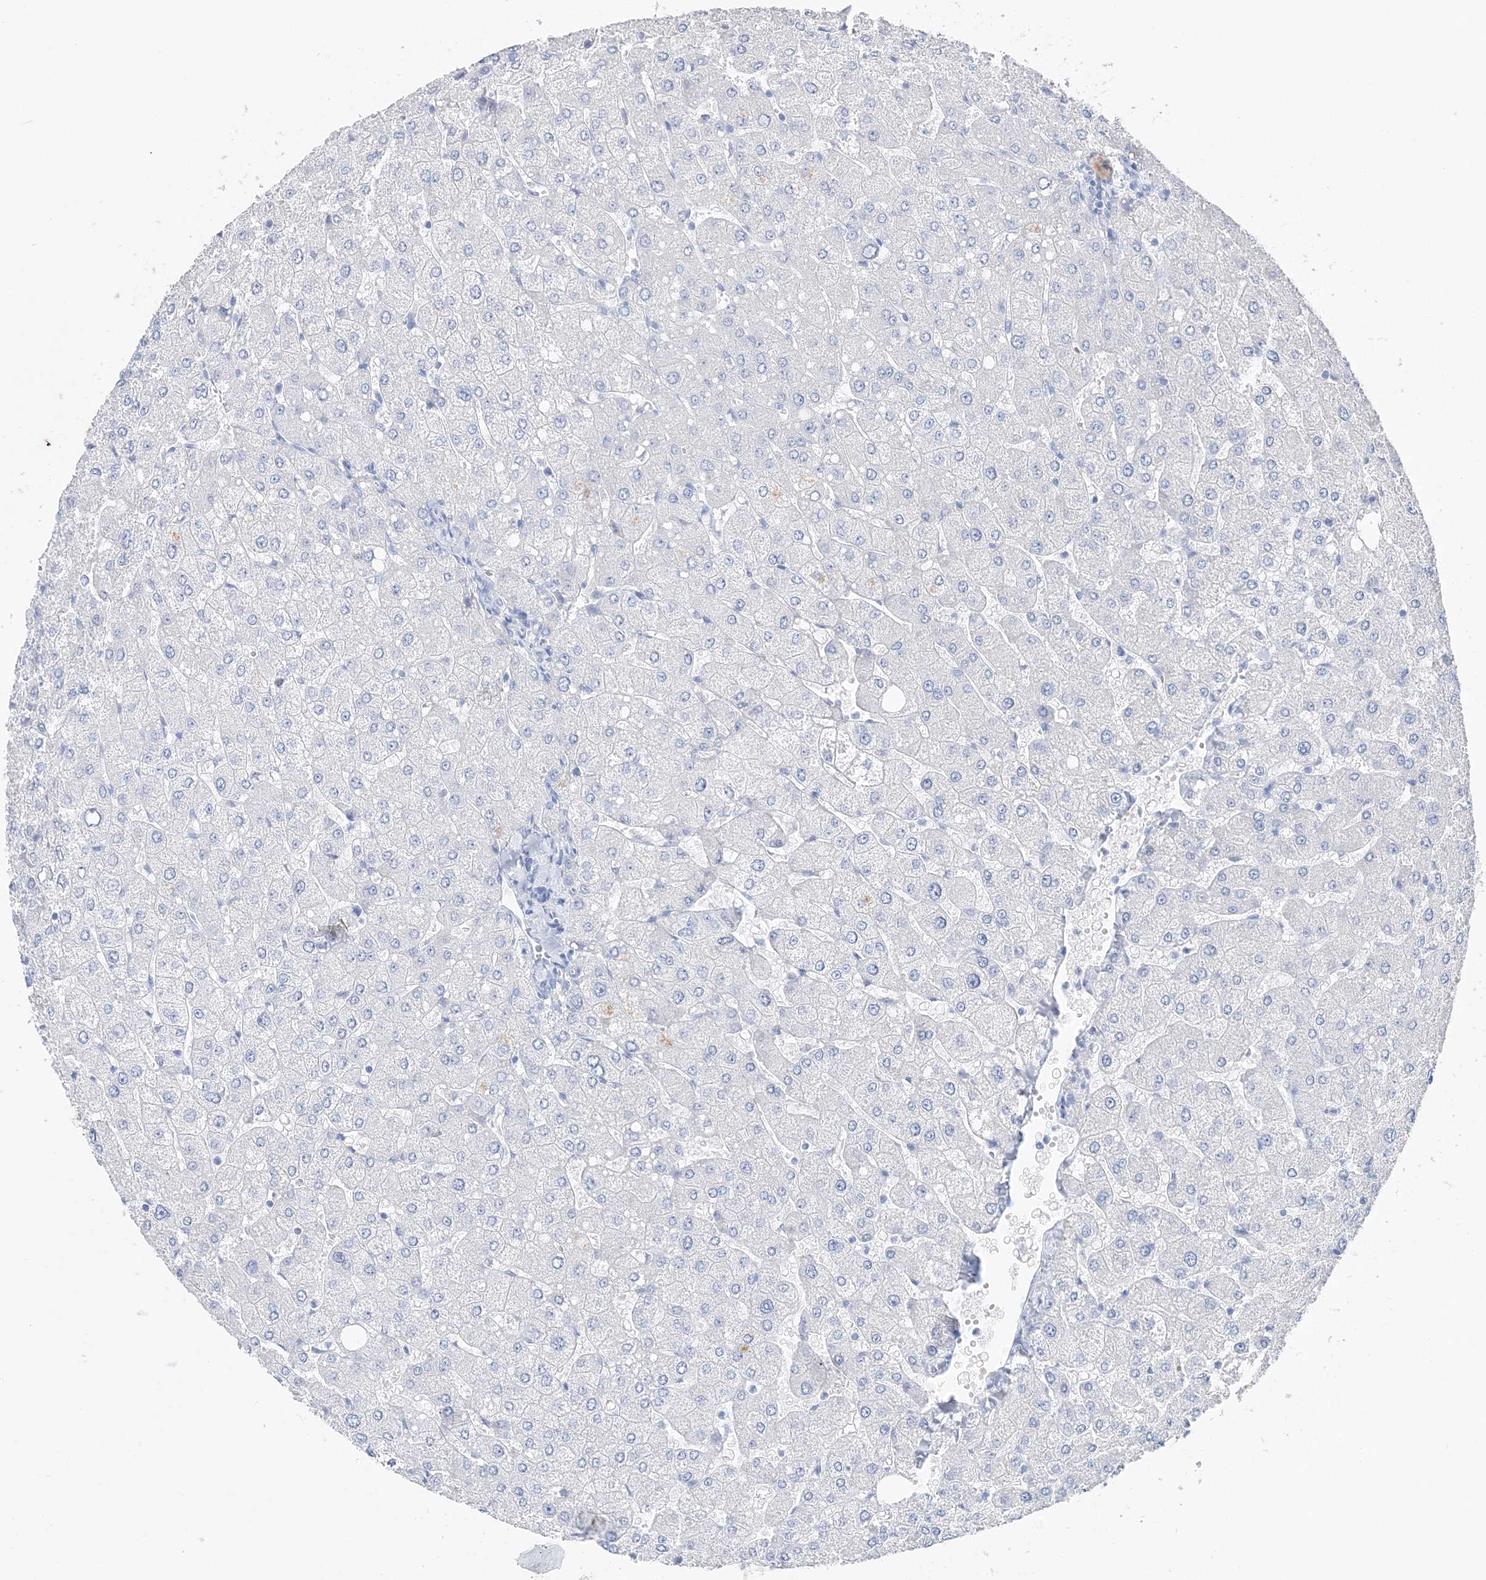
{"staining": {"intensity": "negative", "quantity": "none", "location": "none"}, "tissue": "liver", "cell_type": "Cholangiocytes", "image_type": "normal", "snomed": [{"axis": "morphology", "description": "Normal tissue, NOS"}, {"axis": "topography", "description": "Liver"}], "caption": "Photomicrograph shows no significant protein expression in cholangiocytes of unremarkable liver.", "gene": "TSPYL6", "patient": {"sex": "male", "age": 55}}